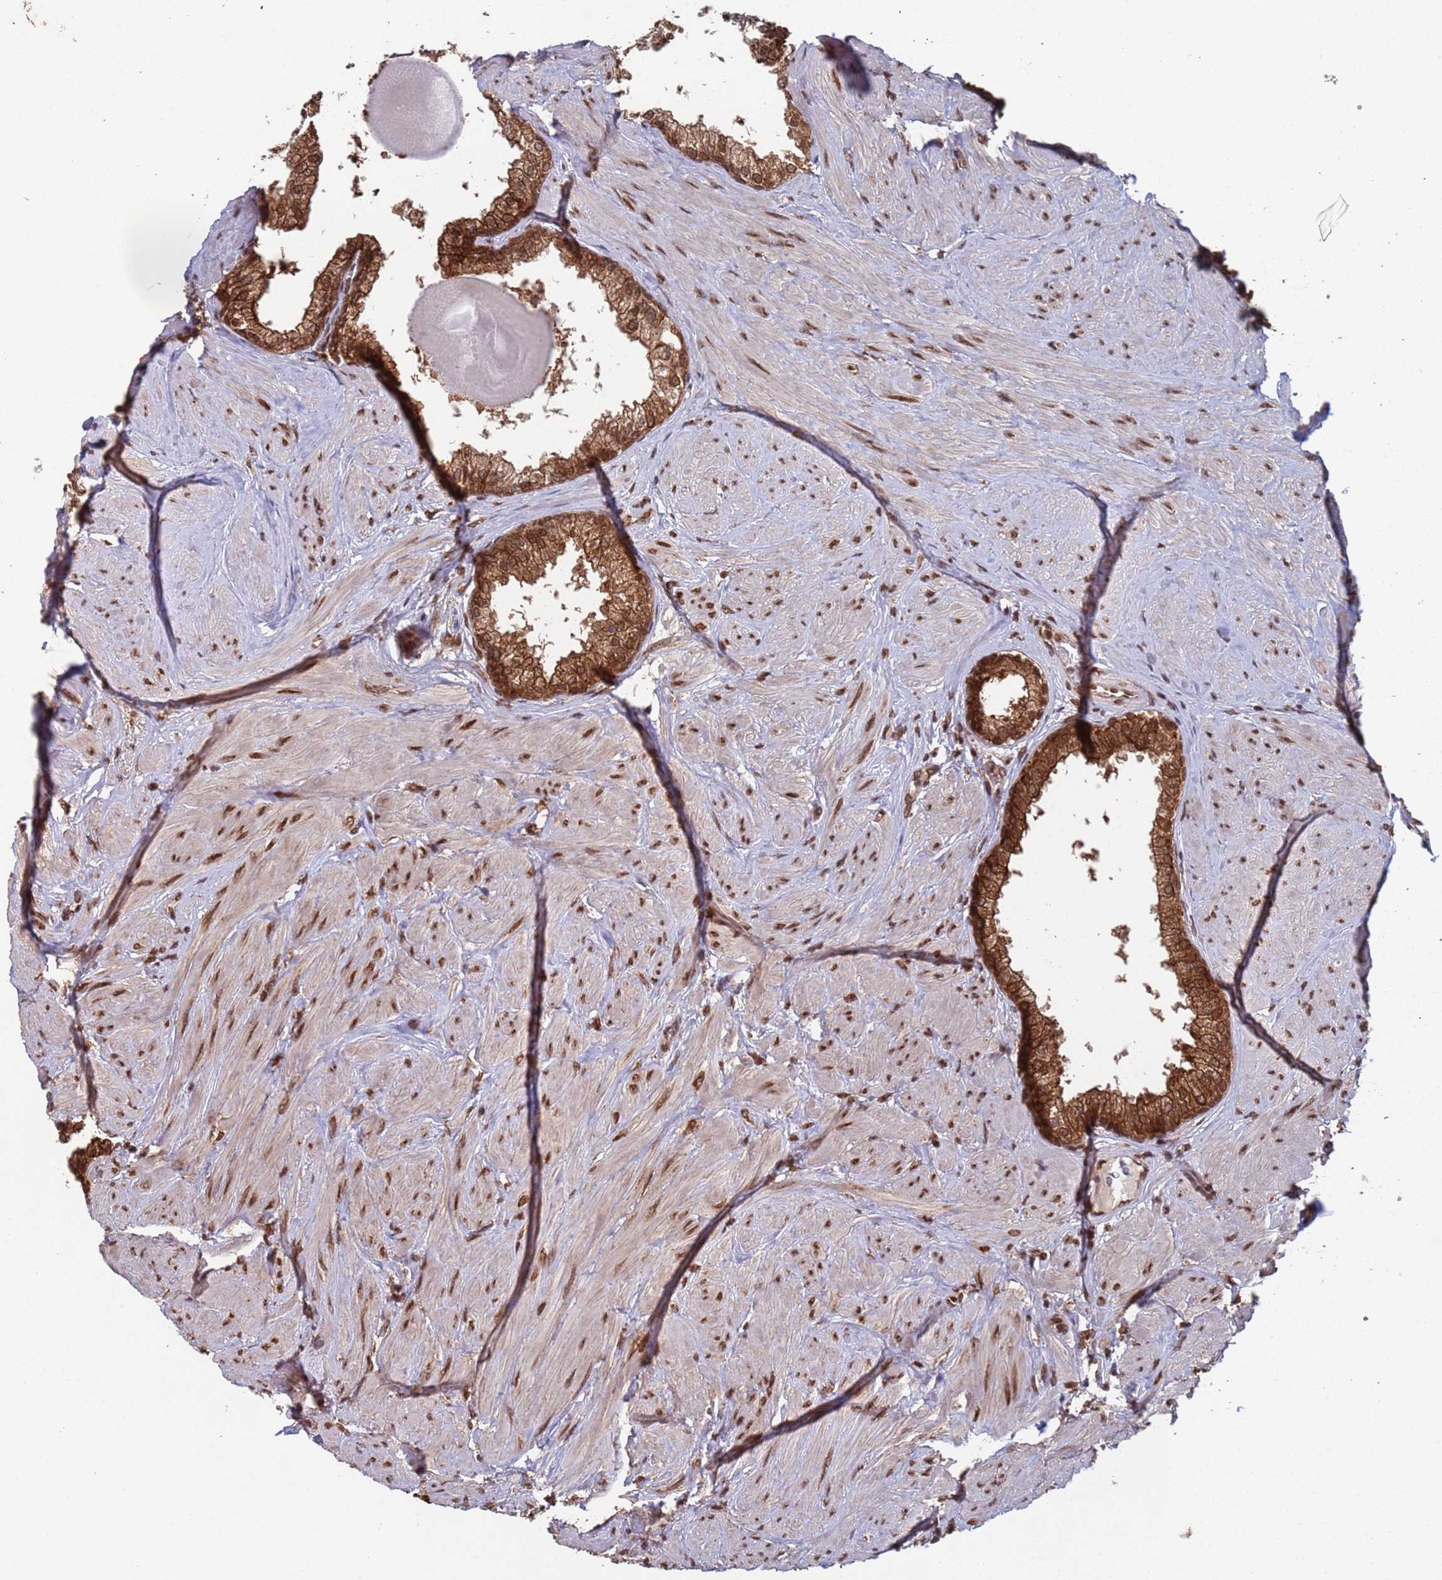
{"staining": {"intensity": "strong", "quantity": ">75%", "location": "cytoplasmic/membranous,nuclear"}, "tissue": "prostate", "cell_type": "Glandular cells", "image_type": "normal", "snomed": [{"axis": "morphology", "description": "Normal tissue, NOS"}, {"axis": "topography", "description": "Prostate"}], "caption": "A high amount of strong cytoplasmic/membranous,nuclear staining is seen in approximately >75% of glandular cells in benign prostate.", "gene": "FUBP3", "patient": {"sex": "male", "age": 48}}